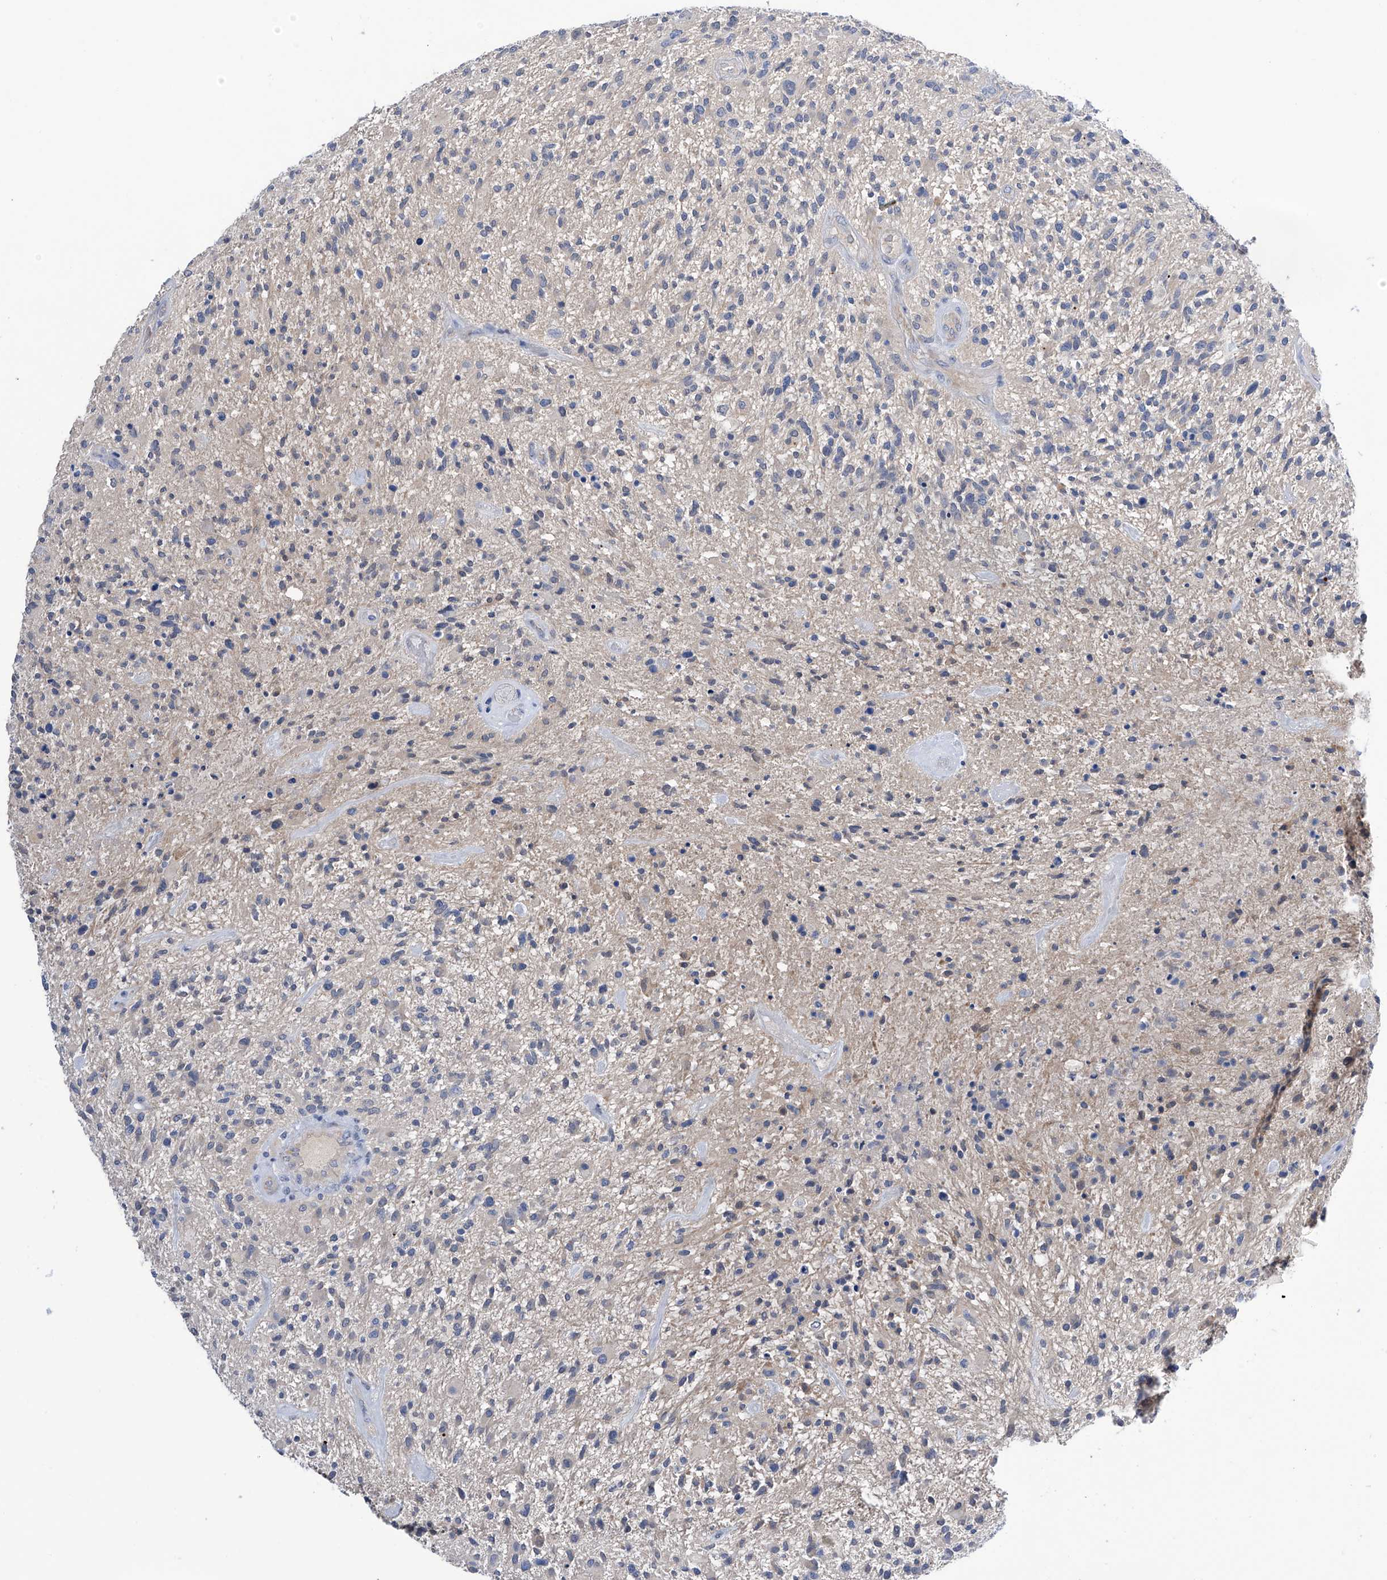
{"staining": {"intensity": "negative", "quantity": "none", "location": "none"}, "tissue": "glioma", "cell_type": "Tumor cells", "image_type": "cancer", "snomed": [{"axis": "morphology", "description": "Glioma, malignant, High grade"}, {"axis": "topography", "description": "Brain"}], "caption": "Immunohistochemical staining of human glioma displays no significant staining in tumor cells. The staining is performed using DAB brown chromogen with nuclei counter-stained in using hematoxylin.", "gene": "PGM3", "patient": {"sex": "male", "age": 47}}